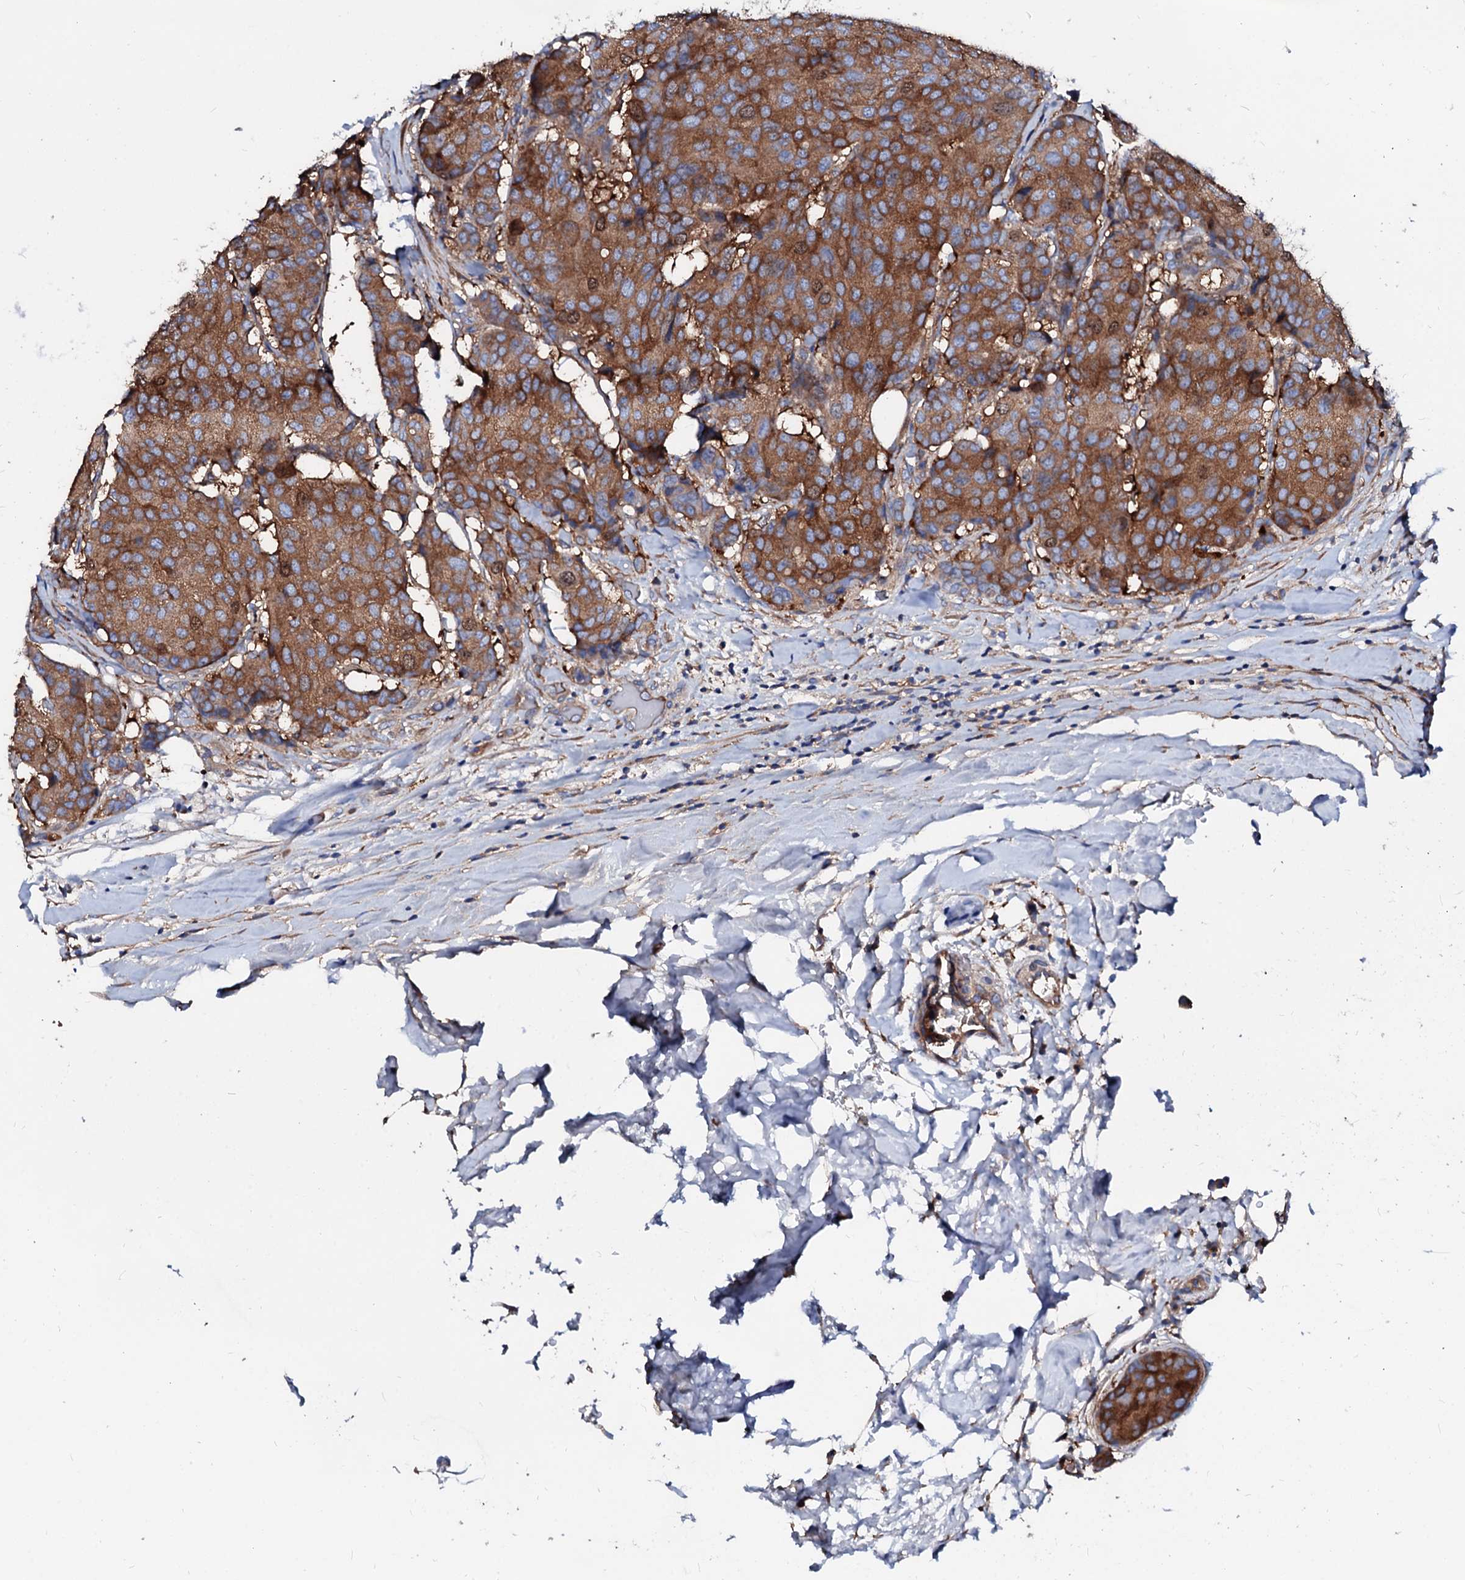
{"staining": {"intensity": "strong", "quantity": ">75%", "location": "cytoplasmic/membranous"}, "tissue": "breast cancer", "cell_type": "Tumor cells", "image_type": "cancer", "snomed": [{"axis": "morphology", "description": "Duct carcinoma"}, {"axis": "topography", "description": "Breast"}], "caption": "Immunohistochemical staining of human breast invasive ductal carcinoma displays strong cytoplasmic/membranous protein staining in approximately >75% of tumor cells.", "gene": "CSKMT", "patient": {"sex": "female", "age": 75}}